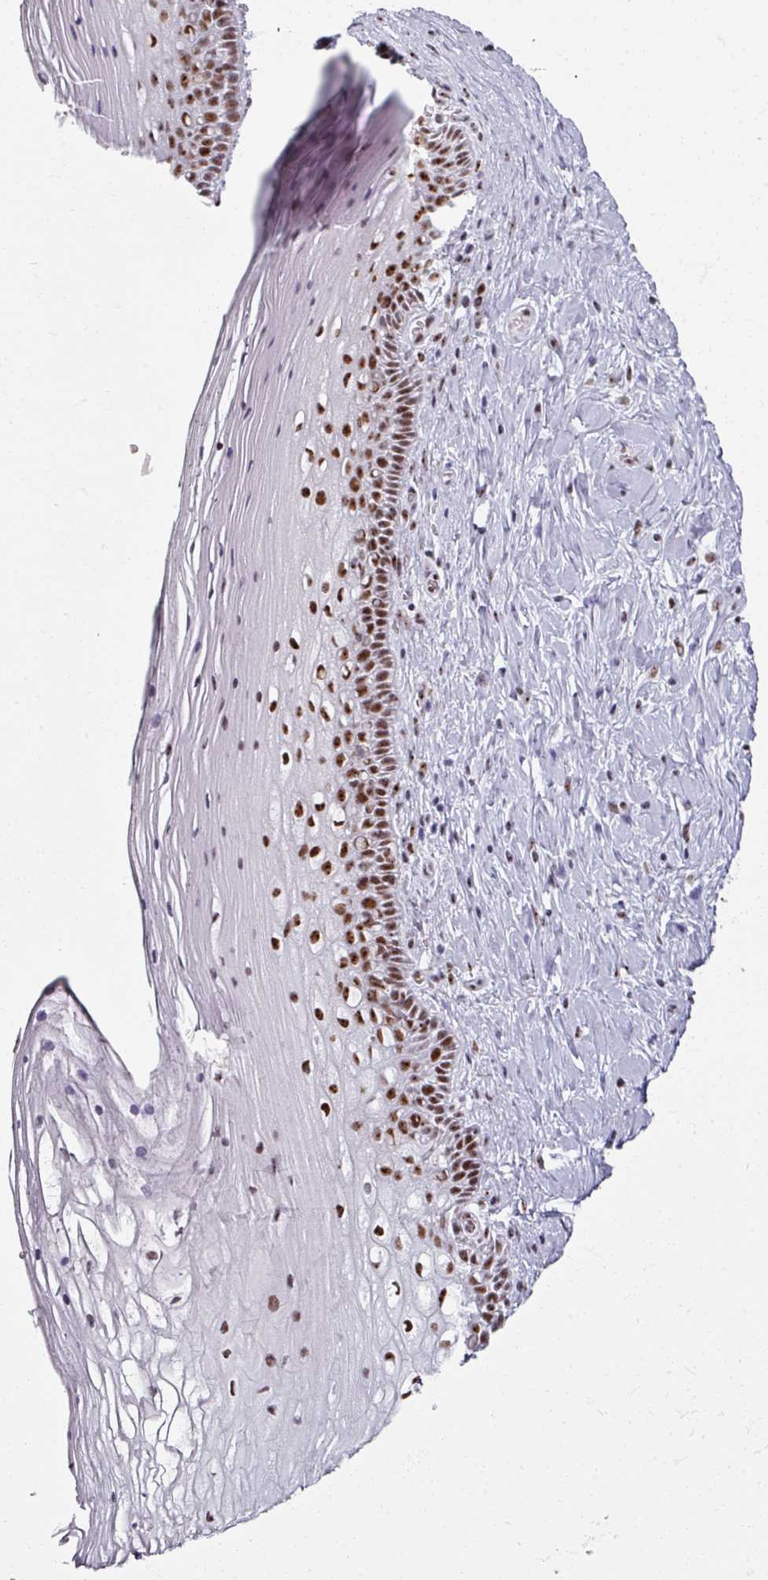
{"staining": {"intensity": "strong", "quantity": ">75%", "location": "nuclear"}, "tissue": "cervix", "cell_type": "Glandular cells", "image_type": "normal", "snomed": [{"axis": "morphology", "description": "Normal tissue, NOS"}, {"axis": "topography", "description": "Cervix"}], "caption": "Glandular cells demonstrate strong nuclear expression in approximately >75% of cells in benign cervix. (DAB = brown stain, brightfield microscopy at high magnification).", "gene": "ADAR", "patient": {"sex": "female", "age": 36}}